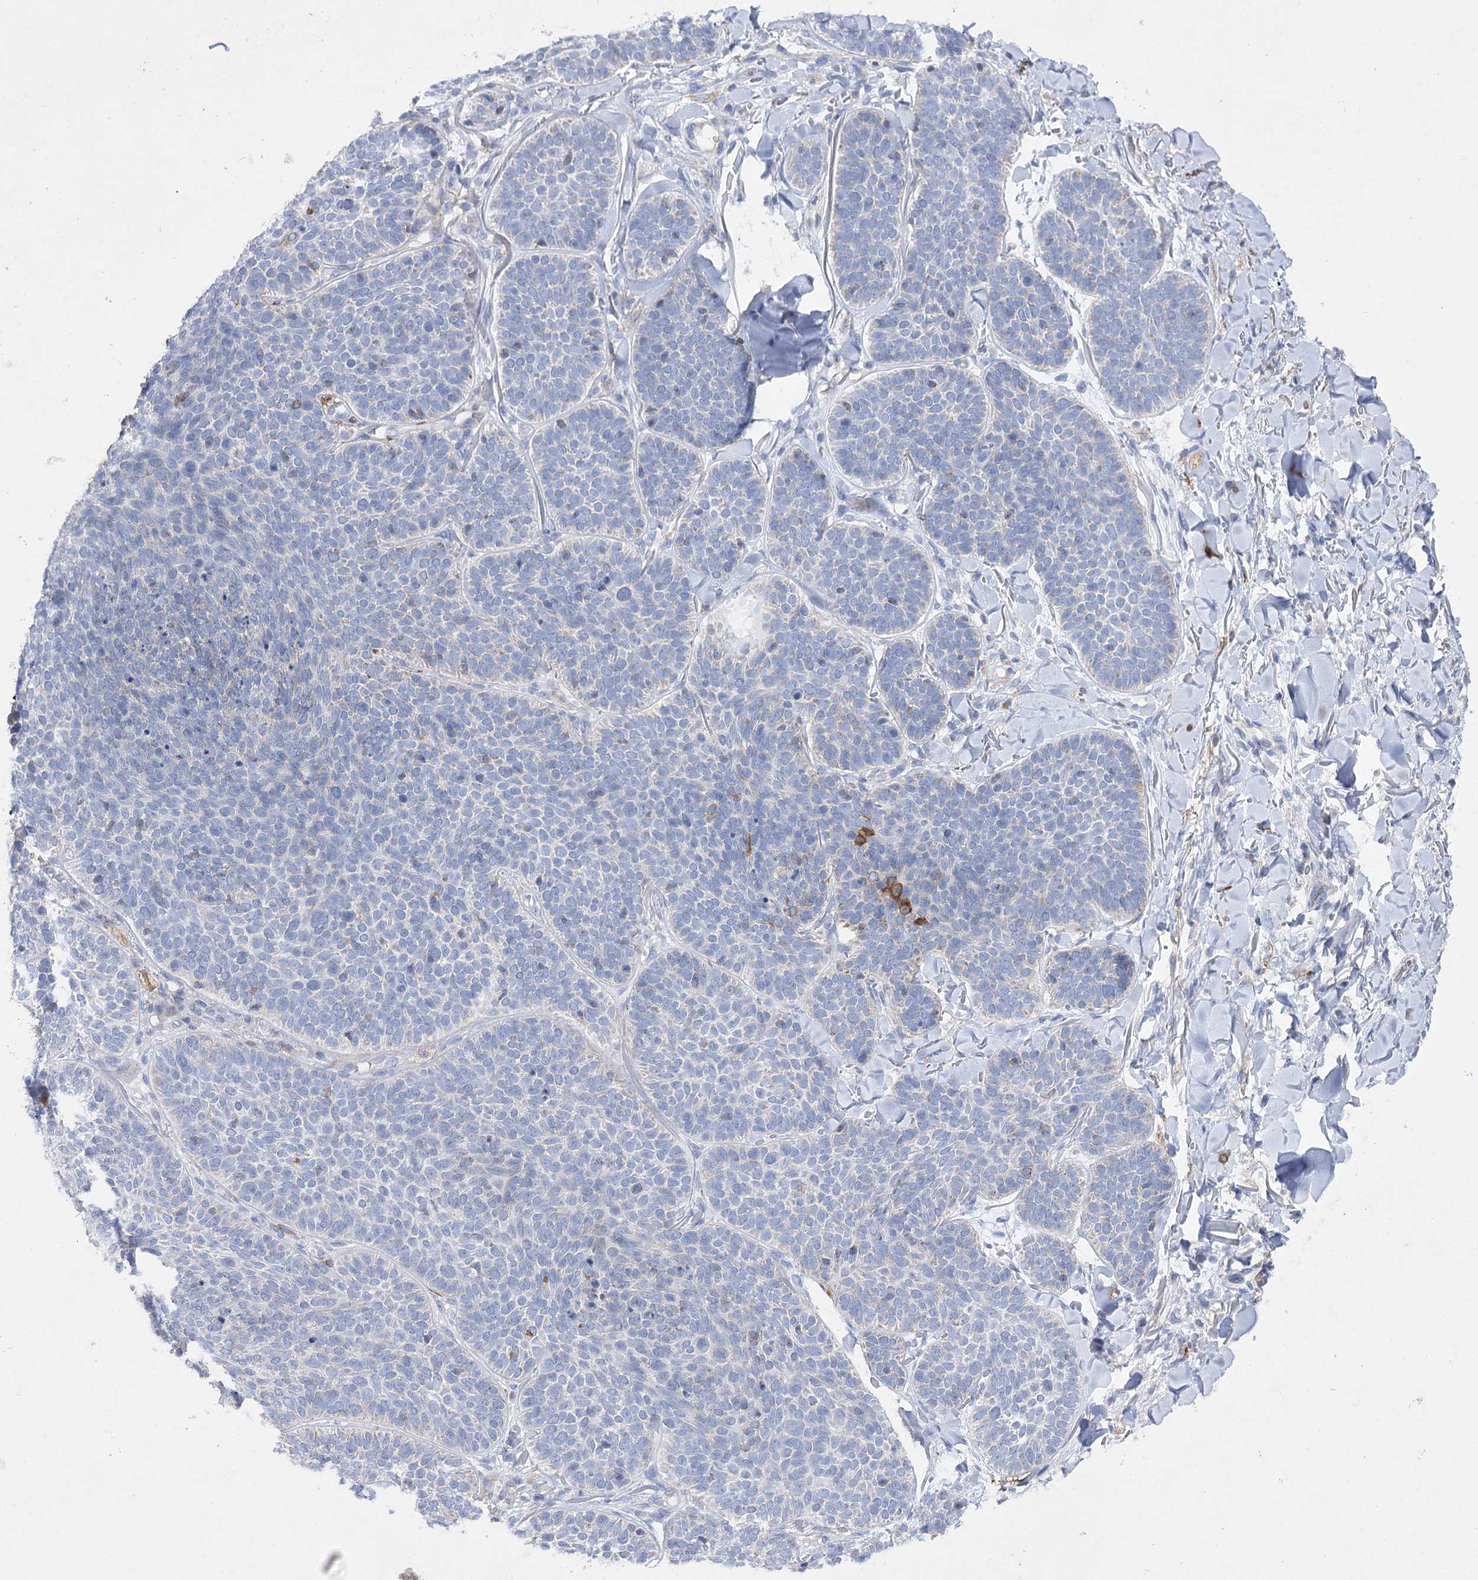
{"staining": {"intensity": "negative", "quantity": "none", "location": "none"}, "tissue": "skin cancer", "cell_type": "Tumor cells", "image_type": "cancer", "snomed": [{"axis": "morphology", "description": "Basal cell carcinoma"}, {"axis": "topography", "description": "Skin"}], "caption": "There is no significant expression in tumor cells of skin cancer. Nuclei are stained in blue.", "gene": "COX15", "patient": {"sex": "male", "age": 85}}